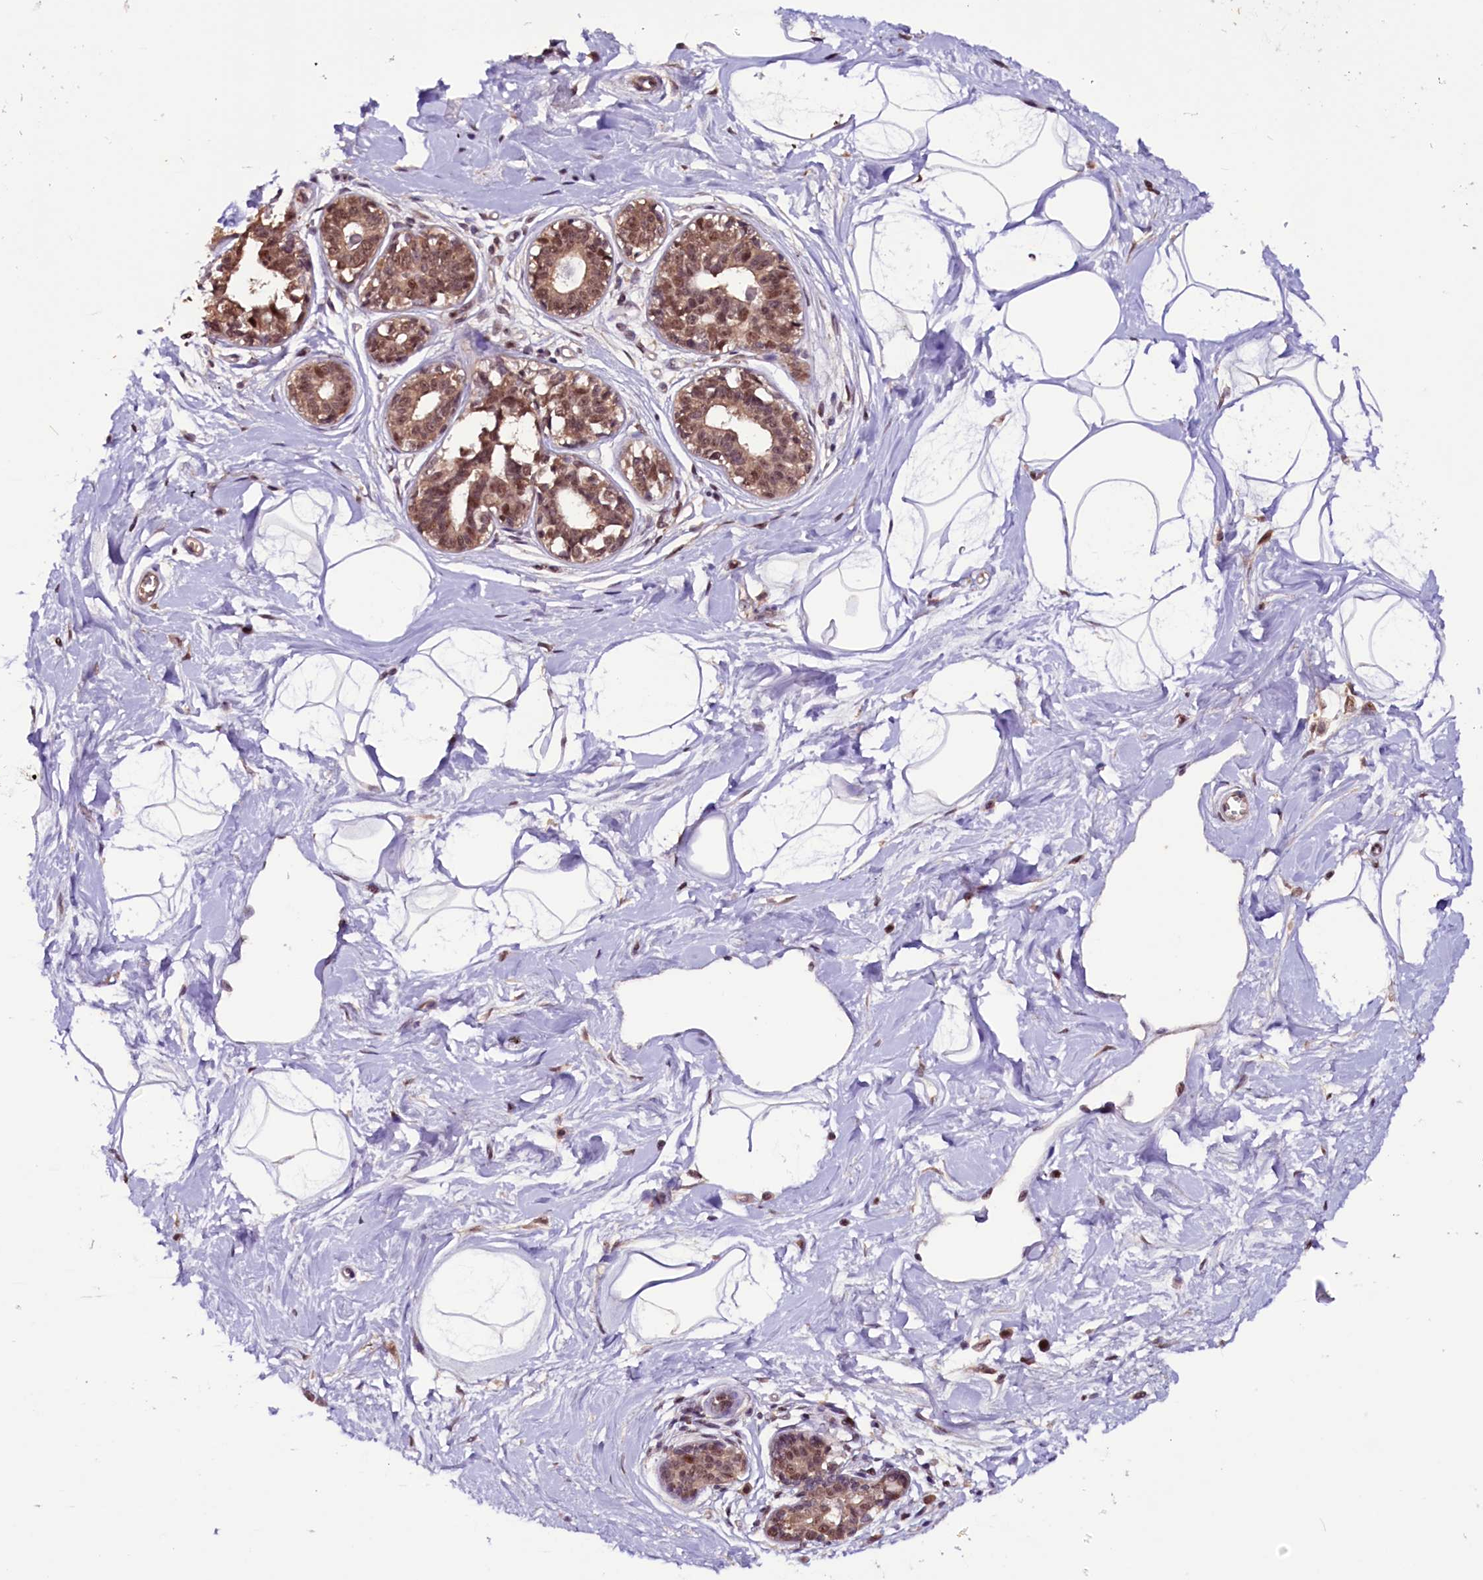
{"staining": {"intensity": "negative", "quantity": "none", "location": "none"}, "tissue": "breast", "cell_type": "Adipocytes", "image_type": "normal", "snomed": [{"axis": "morphology", "description": "Normal tissue, NOS"}, {"axis": "topography", "description": "Breast"}], "caption": "IHC of normal human breast shows no positivity in adipocytes. (DAB (3,3'-diaminobenzidine) IHC, high magnification).", "gene": "RNMT", "patient": {"sex": "female", "age": 45}}